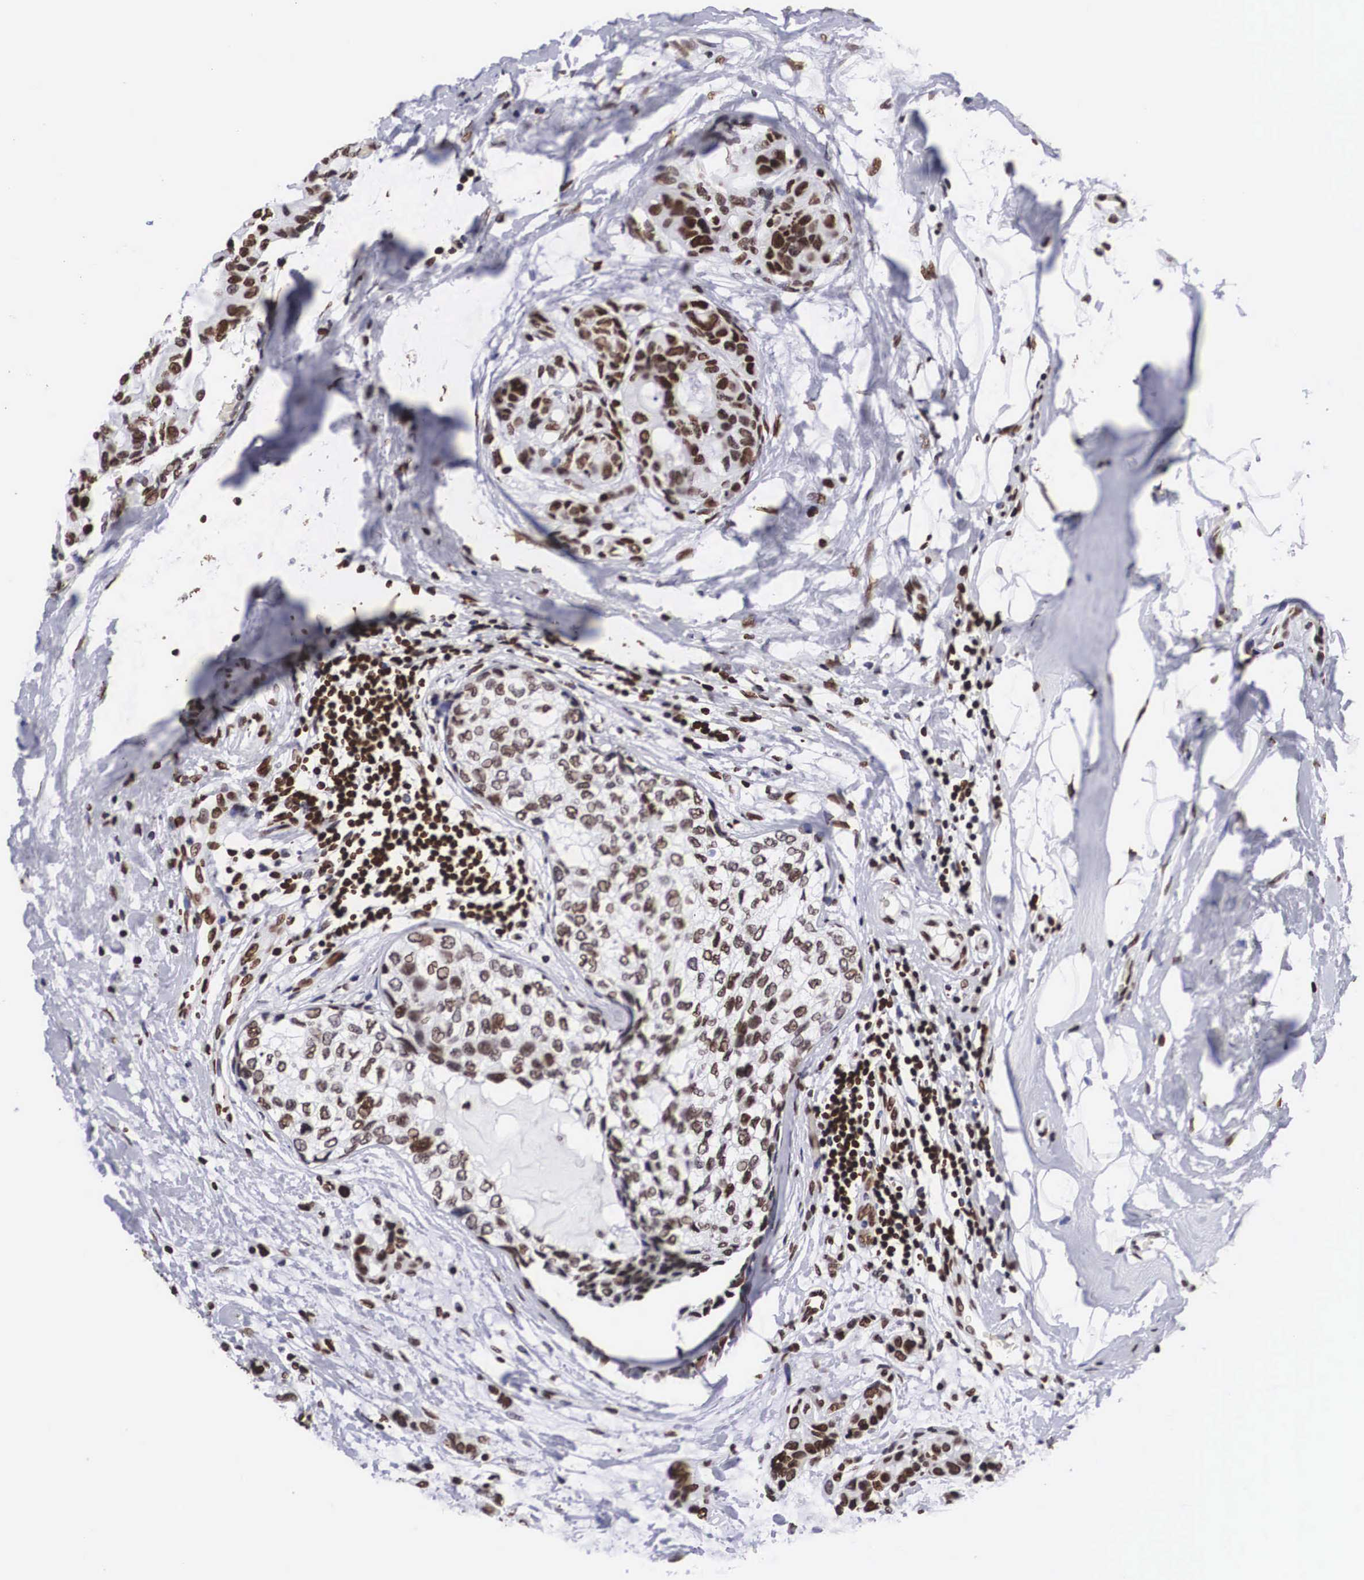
{"staining": {"intensity": "strong", "quantity": ">75%", "location": "nuclear"}, "tissue": "breast cancer", "cell_type": "Tumor cells", "image_type": "cancer", "snomed": [{"axis": "morphology", "description": "Duct carcinoma"}, {"axis": "topography", "description": "Breast"}], "caption": "This micrograph demonstrates IHC staining of human breast intraductal carcinoma, with high strong nuclear positivity in approximately >75% of tumor cells.", "gene": "MECP2", "patient": {"sex": "female", "age": 69}}